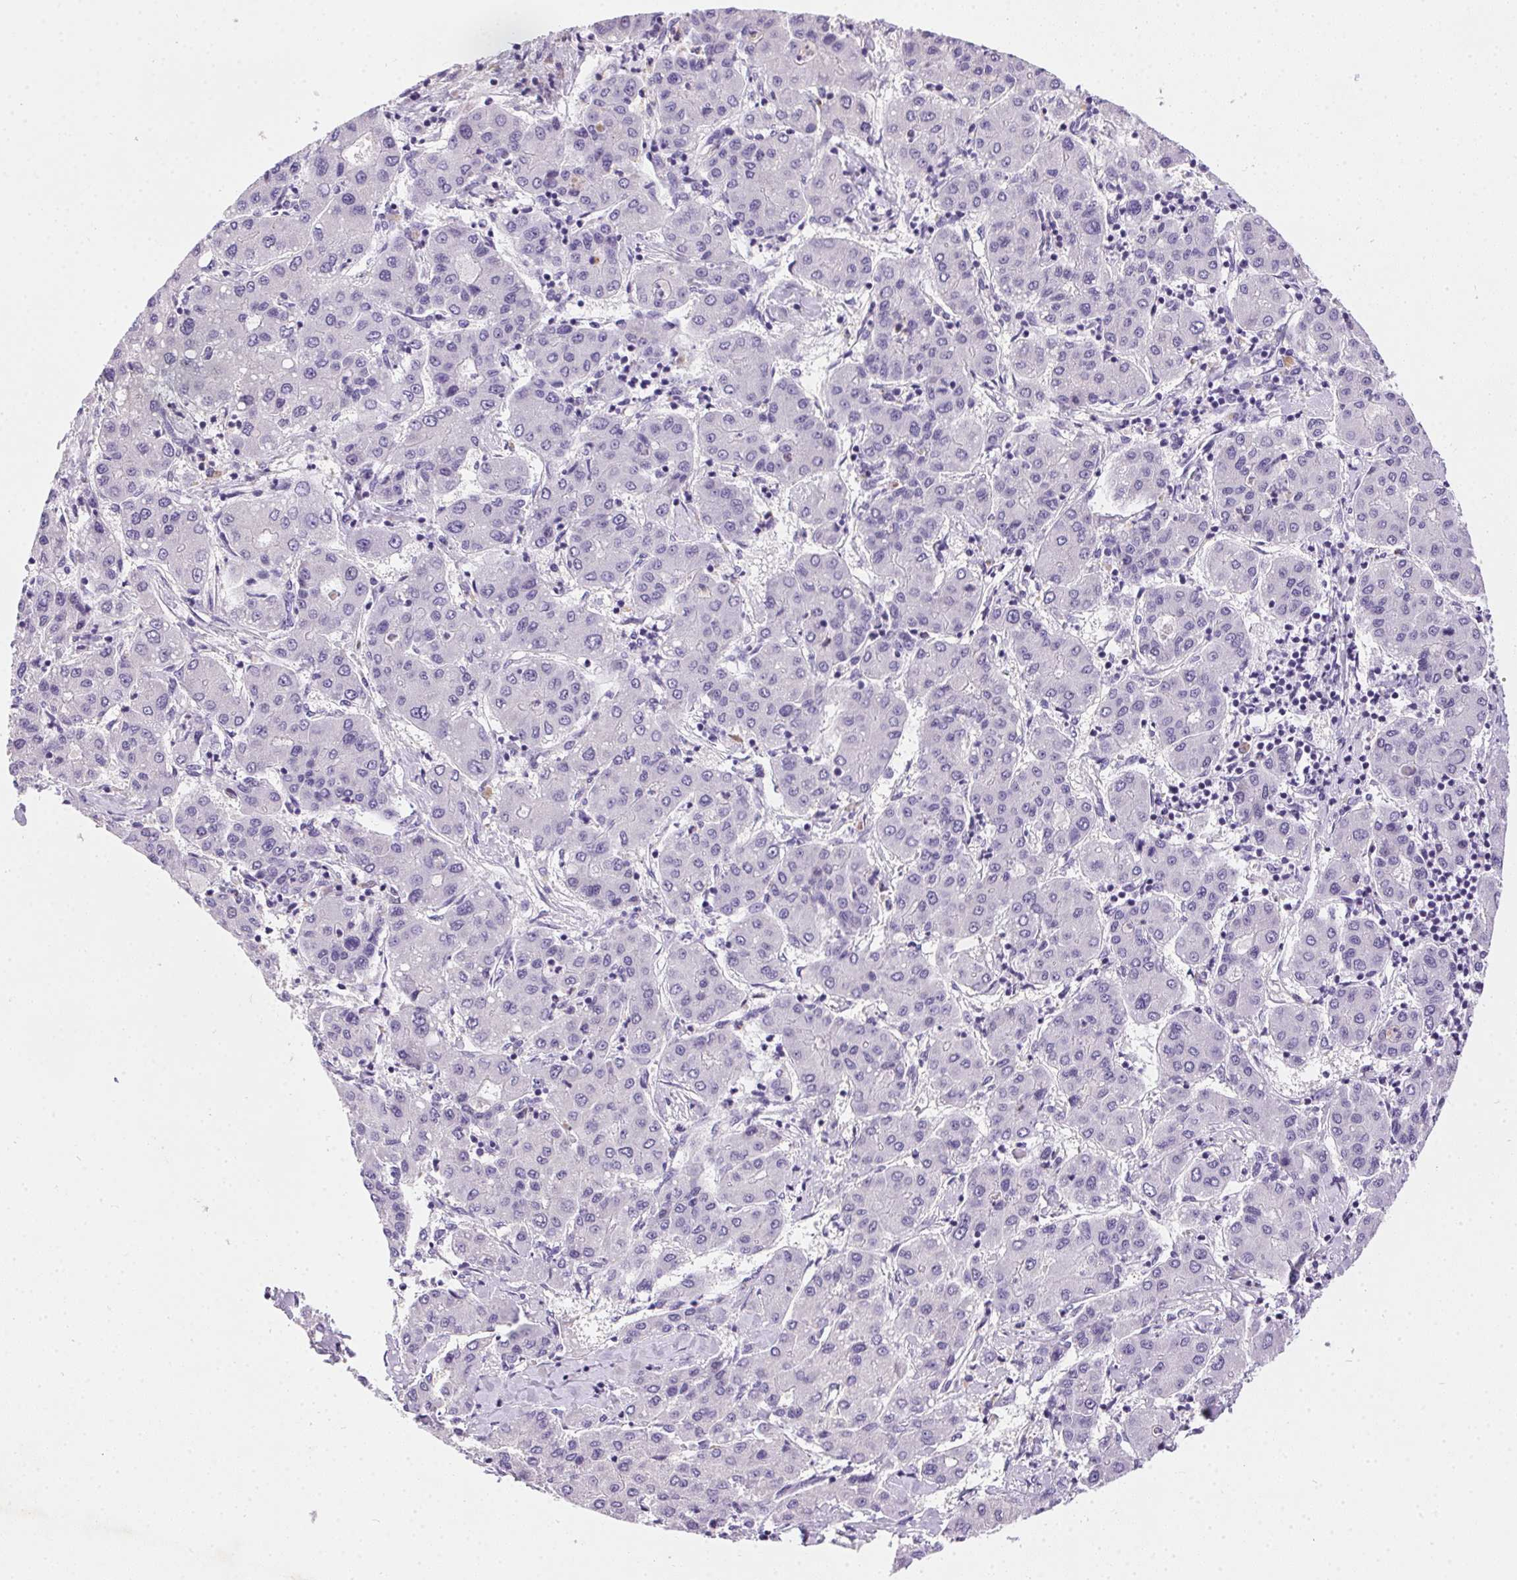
{"staining": {"intensity": "negative", "quantity": "none", "location": "none"}, "tissue": "liver cancer", "cell_type": "Tumor cells", "image_type": "cancer", "snomed": [{"axis": "morphology", "description": "Carcinoma, Hepatocellular, NOS"}, {"axis": "topography", "description": "Liver"}], "caption": "Immunohistochemistry of human liver hepatocellular carcinoma exhibits no staining in tumor cells.", "gene": "SSTR4", "patient": {"sex": "male", "age": 65}}